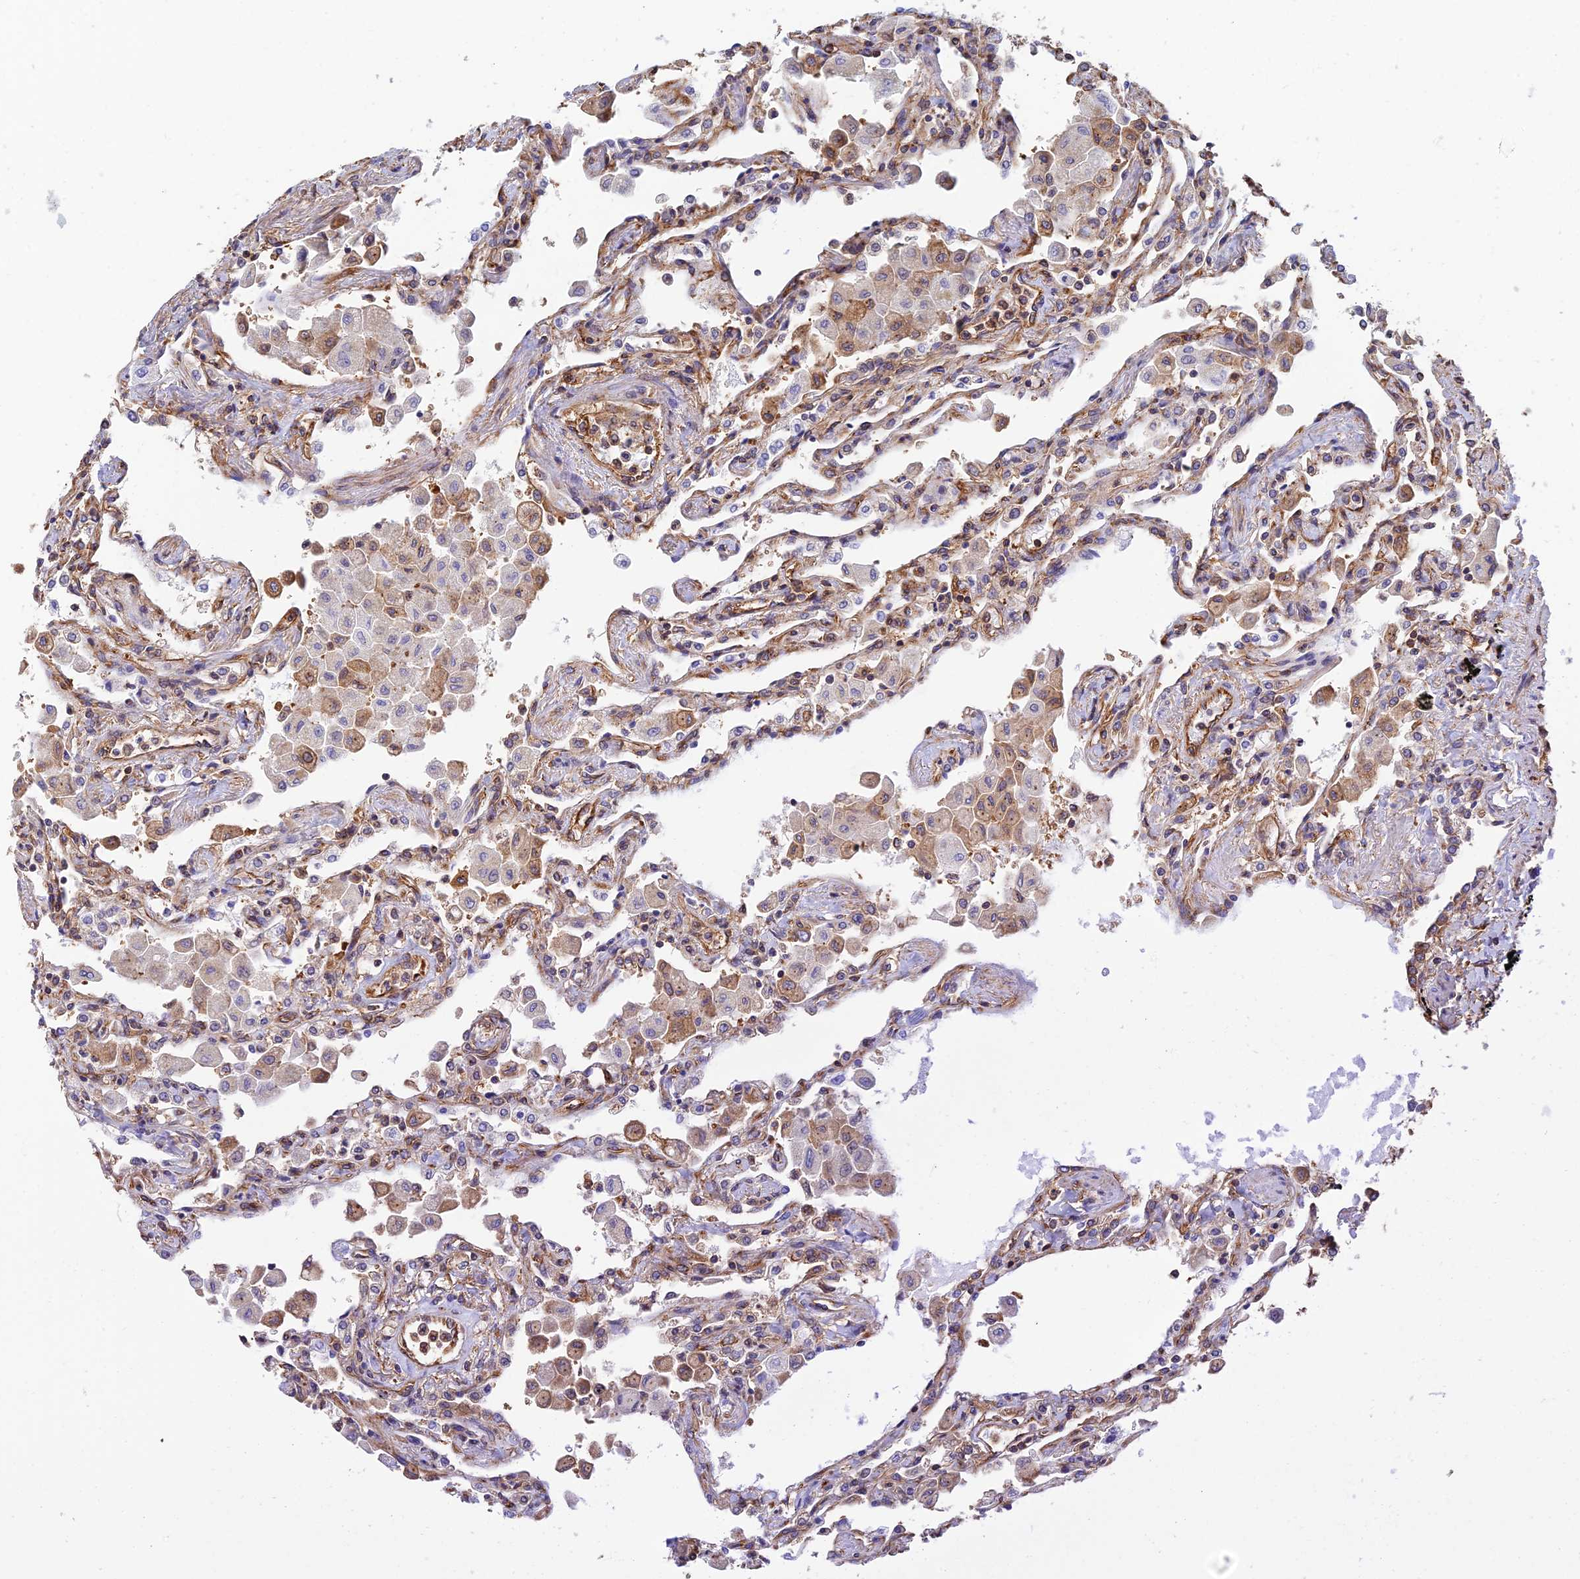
{"staining": {"intensity": "negative", "quantity": "none", "location": "none"}, "tissue": "lung", "cell_type": "Alveolar cells", "image_type": "normal", "snomed": [{"axis": "morphology", "description": "Normal tissue, NOS"}, {"axis": "topography", "description": "Bronchus"}, {"axis": "topography", "description": "Lung"}], "caption": "Immunohistochemistry of normal lung displays no staining in alveolar cells.", "gene": "DCTN2", "patient": {"sex": "female", "age": 49}}